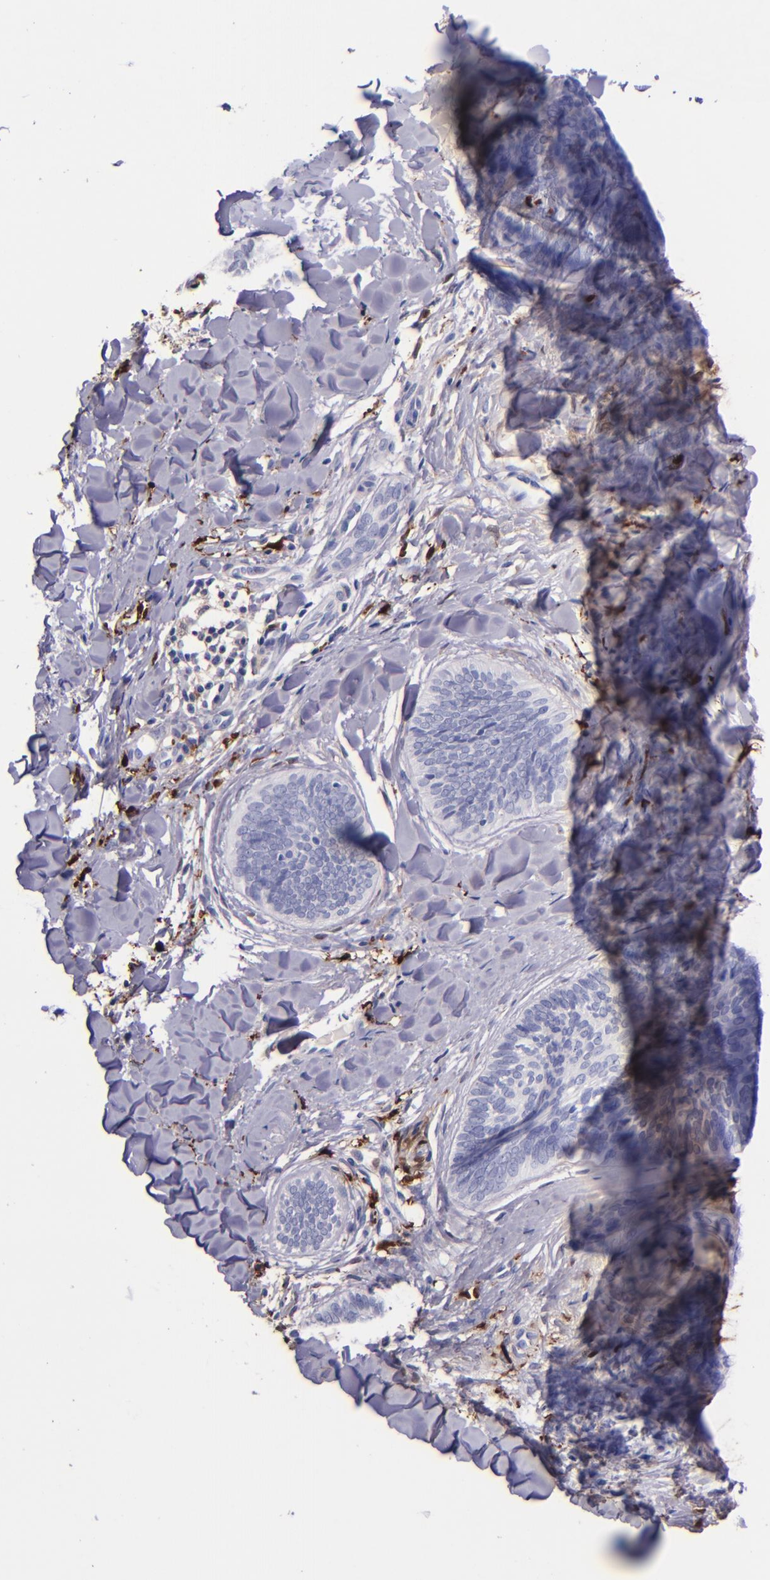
{"staining": {"intensity": "negative", "quantity": "none", "location": "none"}, "tissue": "skin cancer", "cell_type": "Tumor cells", "image_type": "cancer", "snomed": [{"axis": "morphology", "description": "Basal cell carcinoma"}, {"axis": "topography", "description": "Skin"}], "caption": "Skin basal cell carcinoma stained for a protein using immunohistochemistry (IHC) exhibits no expression tumor cells.", "gene": "F13A1", "patient": {"sex": "female", "age": 81}}